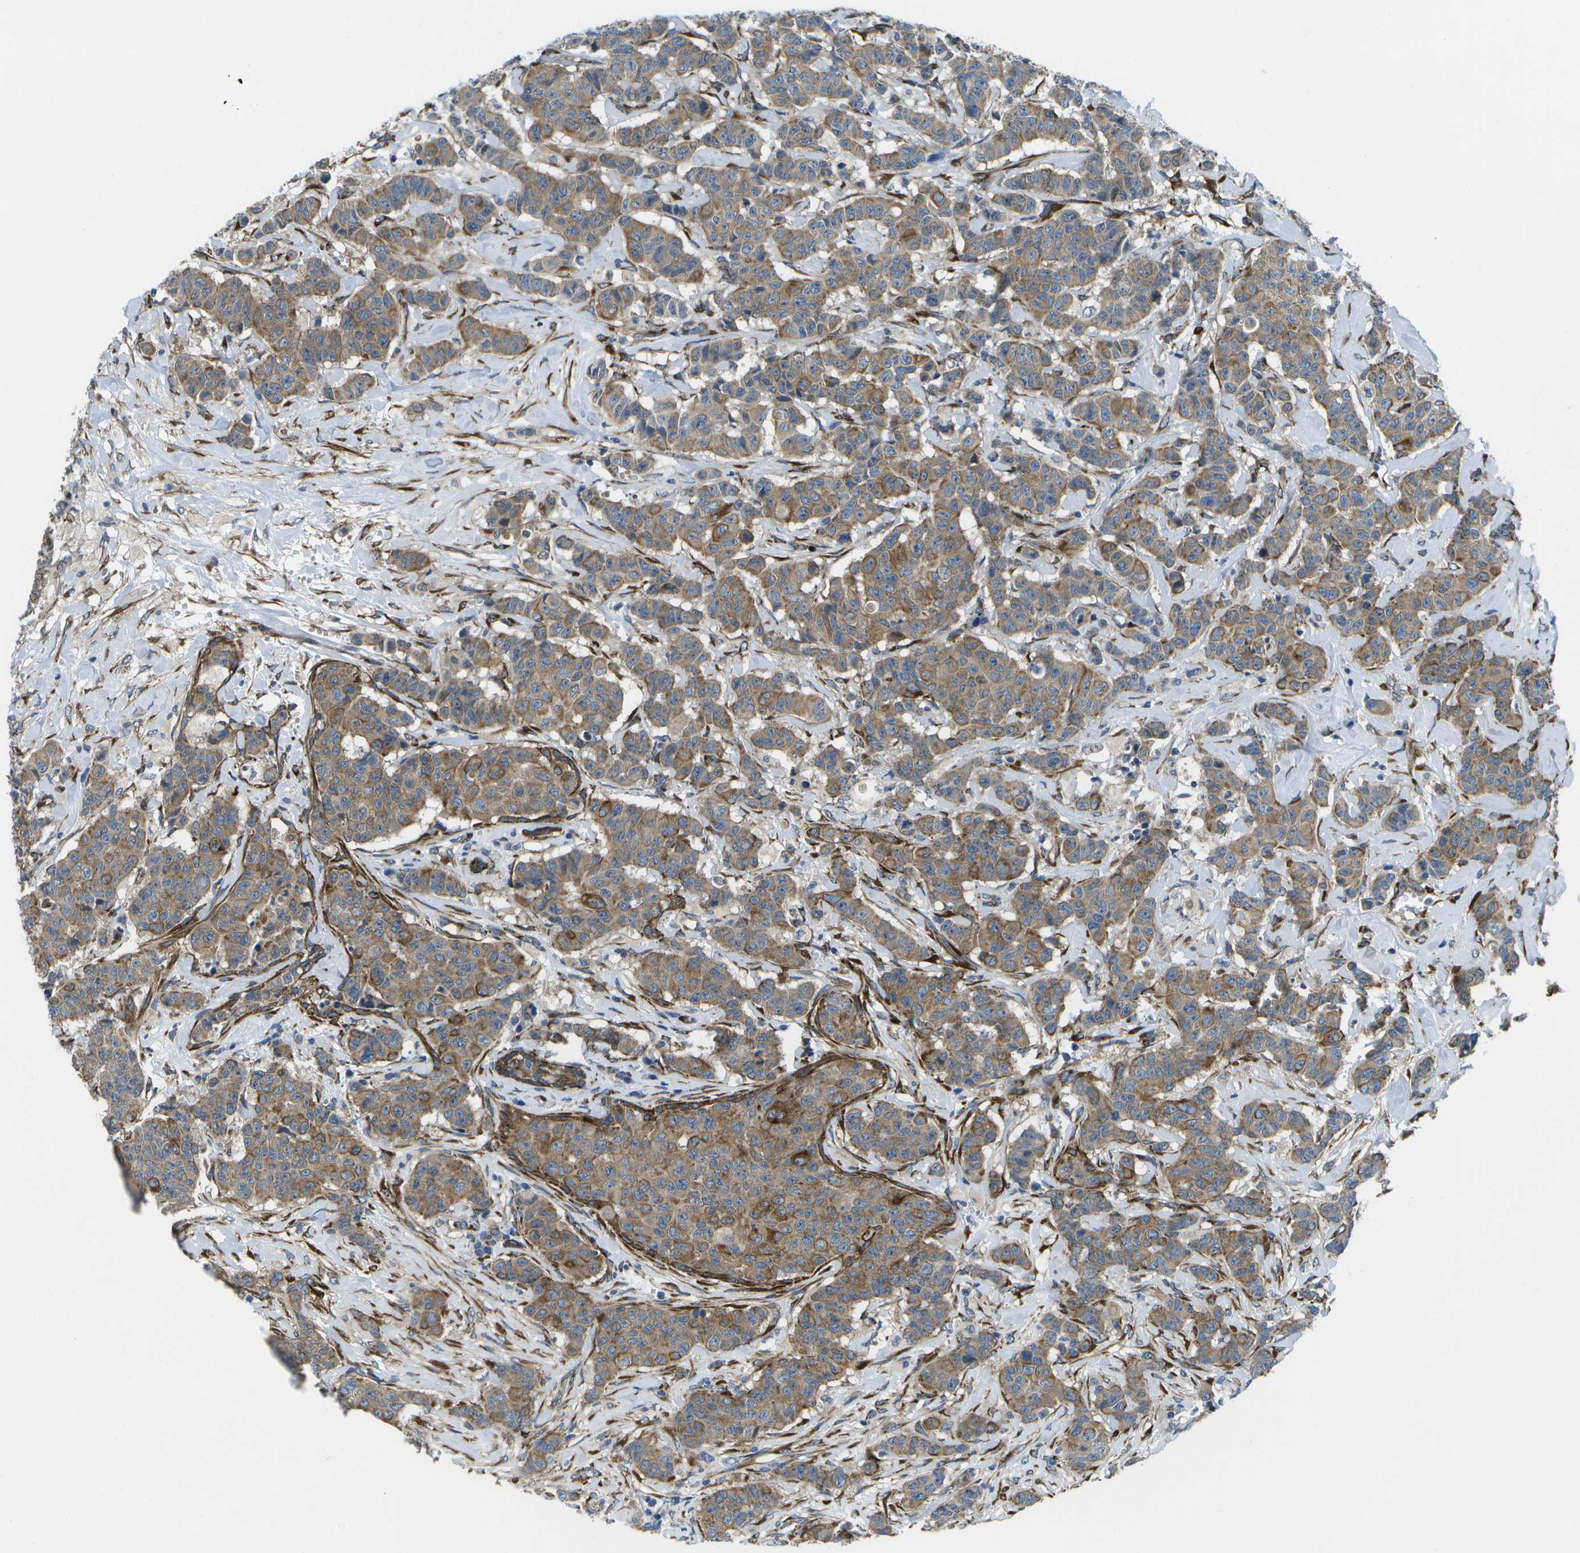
{"staining": {"intensity": "weak", "quantity": ">75%", "location": "cytoplasmic/membranous"}, "tissue": "breast cancer", "cell_type": "Tumor cells", "image_type": "cancer", "snomed": [{"axis": "morphology", "description": "Normal tissue, NOS"}, {"axis": "morphology", "description": "Duct carcinoma"}, {"axis": "topography", "description": "Breast"}], "caption": "Immunohistochemistry (IHC) histopathology image of breast cancer stained for a protein (brown), which exhibits low levels of weak cytoplasmic/membranous staining in about >75% of tumor cells.", "gene": "P3H1", "patient": {"sex": "female", "age": 40}}